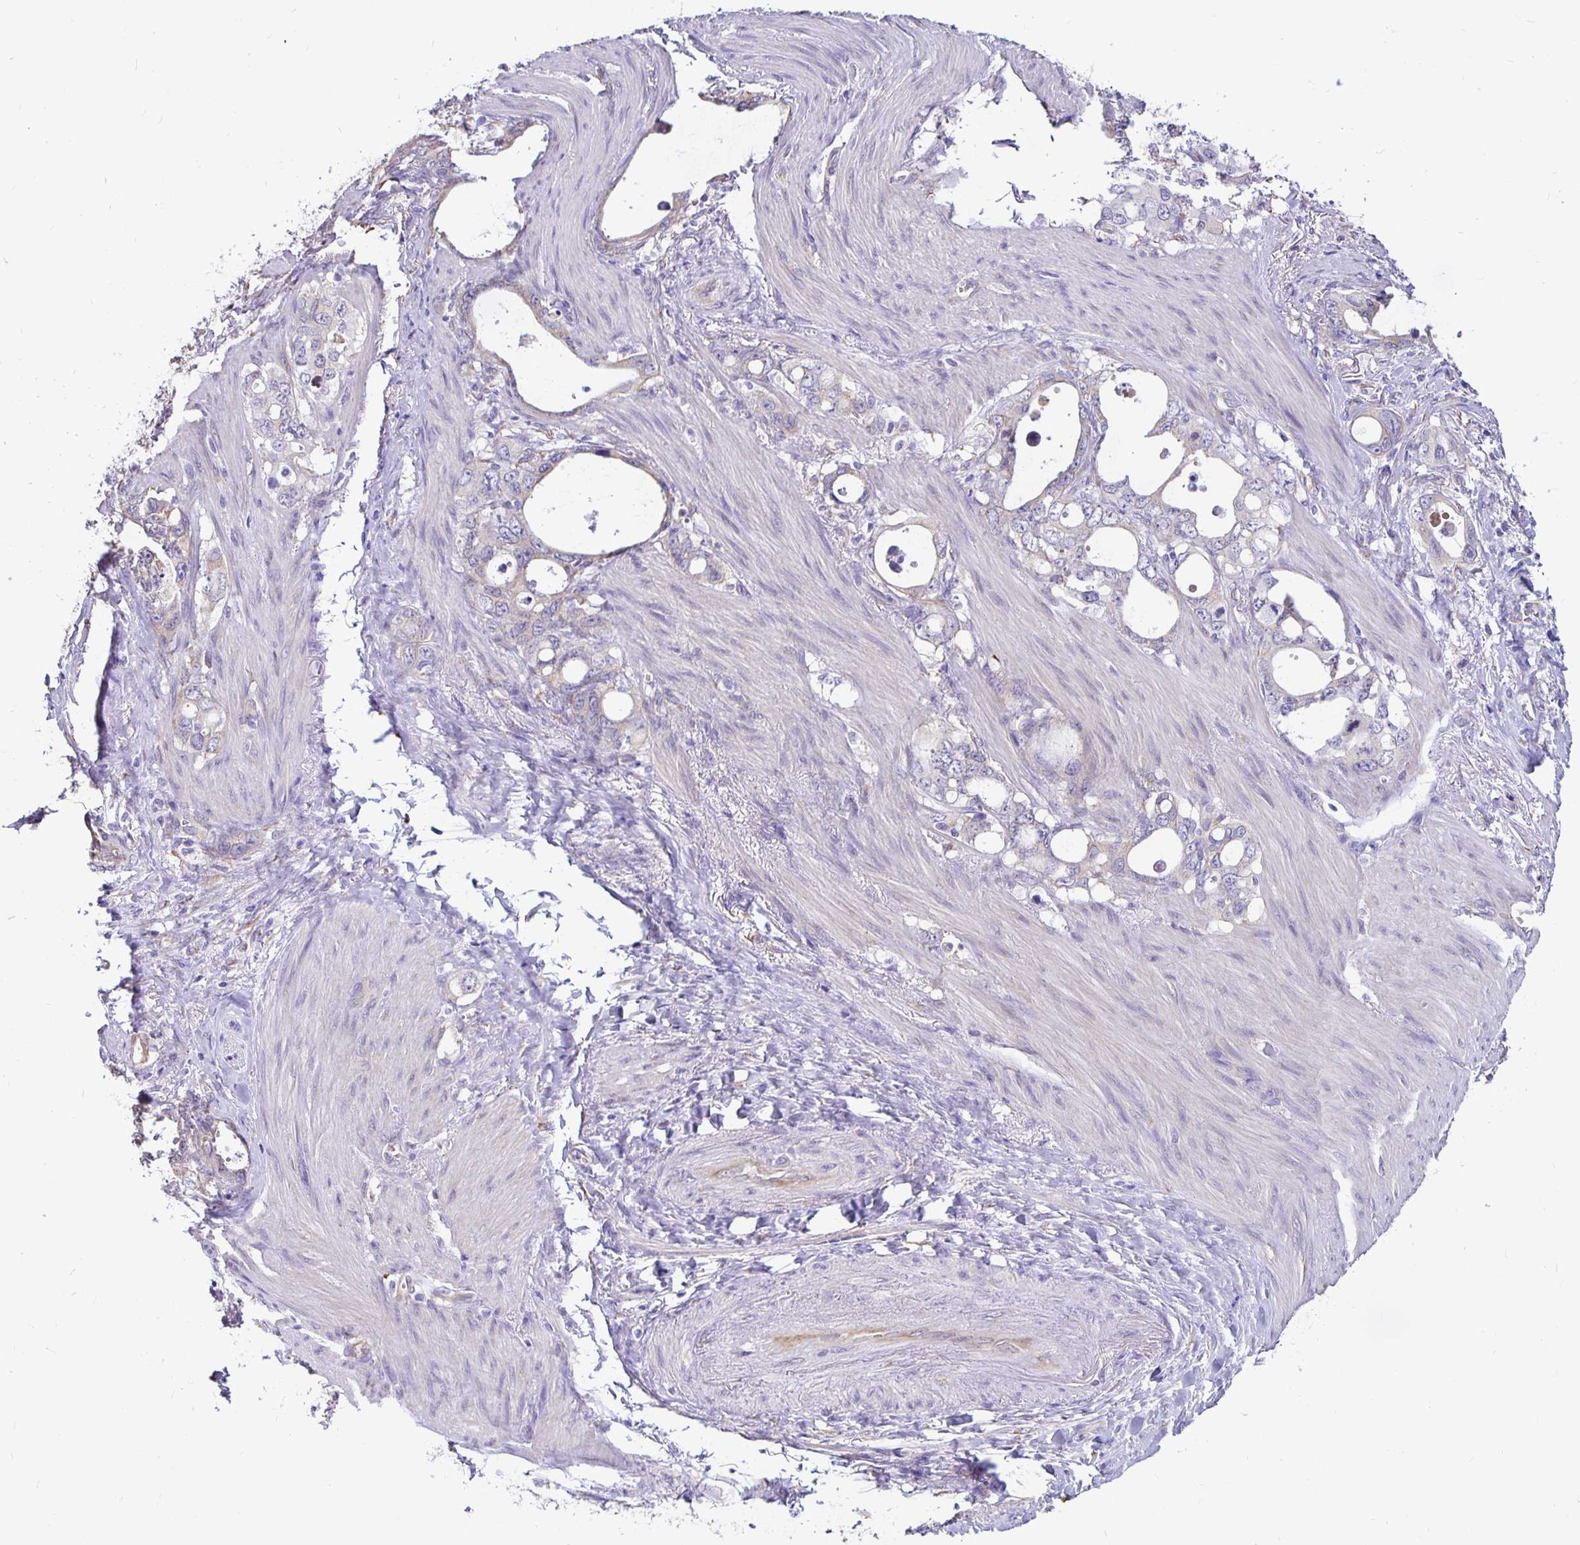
{"staining": {"intensity": "negative", "quantity": "none", "location": "none"}, "tissue": "stomach cancer", "cell_type": "Tumor cells", "image_type": "cancer", "snomed": [{"axis": "morphology", "description": "Adenocarcinoma, NOS"}, {"axis": "topography", "description": "Stomach, upper"}], "caption": "Immunohistochemical staining of human stomach adenocarcinoma displays no significant staining in tumor cells.", "gene": "DNAI2", "patient": {"sex": "male", "age": 74}}